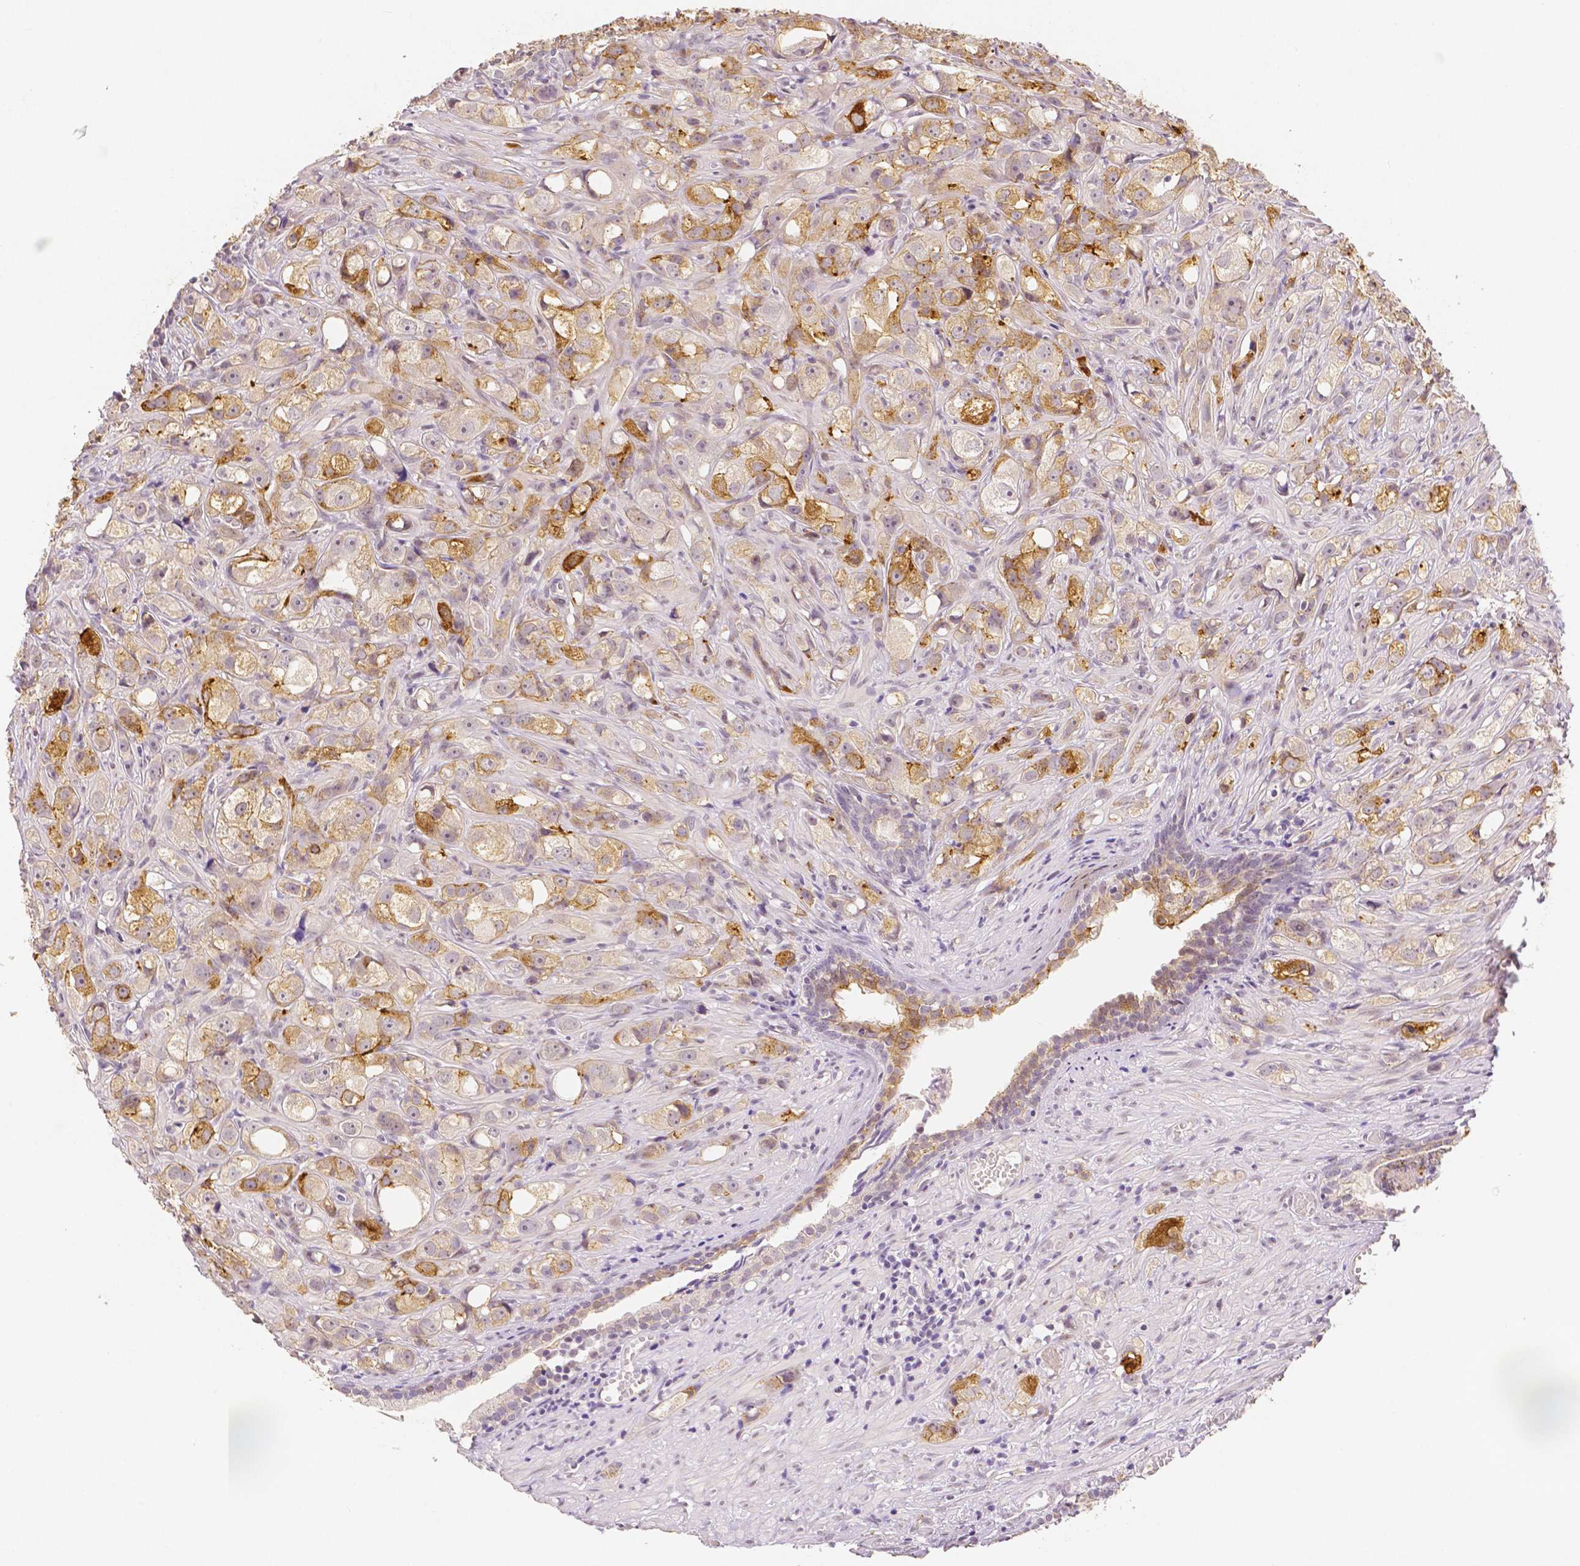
{"staining": {"intensity": "moderate", "quantity": ">75%", "location": "cytoplasmic/membranous"}, "tissue": "prostate cancer", "cell_type": "Tumor cells", "image_type": "cancer", "snomed": [{"axis": "morphology", "description": "Adenocarcinoma, High grade"}, {"axis": "topography", "description": "Prostate"}], "caption": "Tumor cells reveal moderate cytoplasmic/membranous staining in approximately >75% of cells in prostate high-grade adenocarcinoma. (Stains: DAB in brown, nuclei in blue, Microscopy: brightfield microscopy at high magnification).", "gene": "OCLN", "patient": {"sex": "male", "age": 75}}